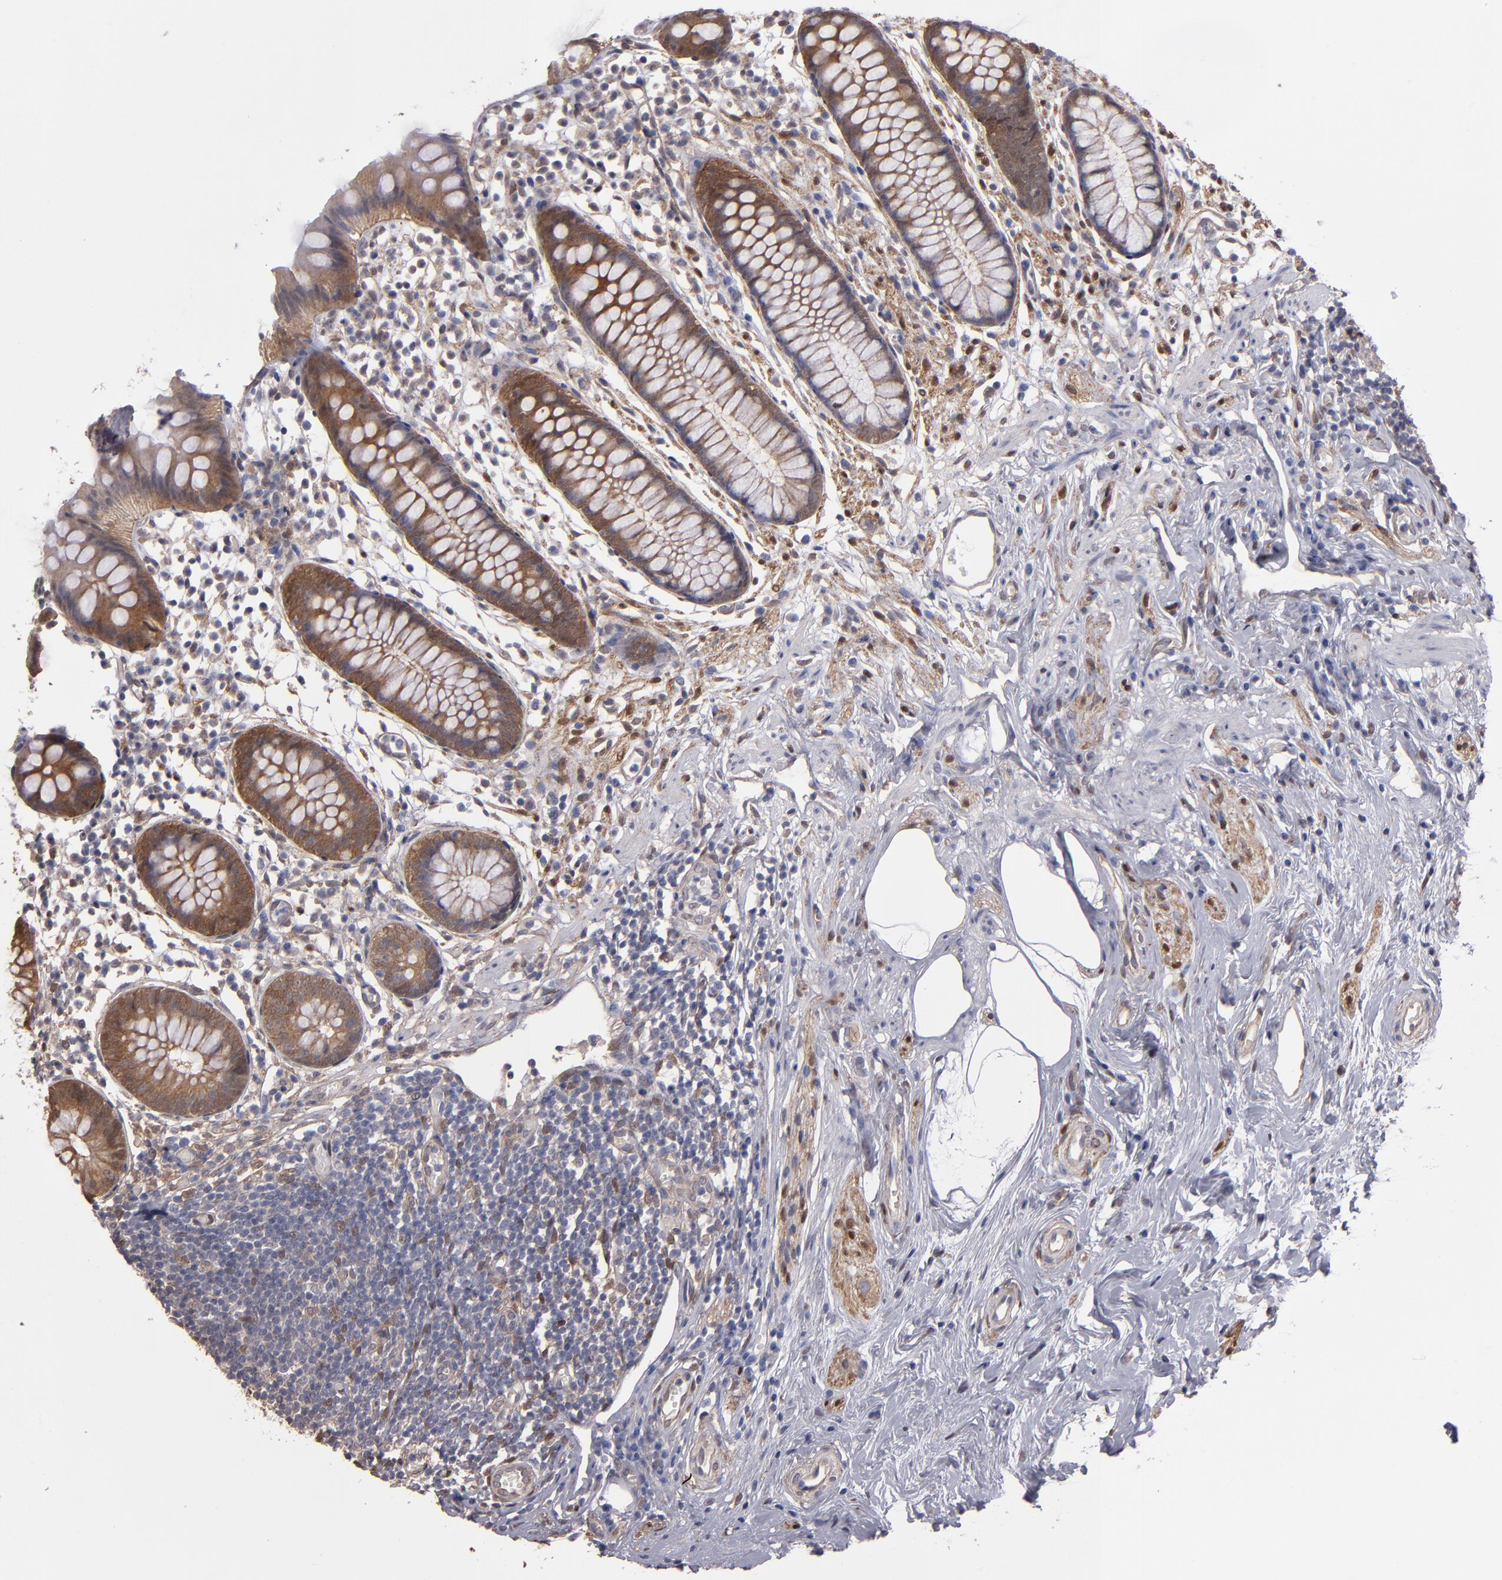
{"staining": {"intensity": "moderate", "quantity": ">75%", "location": "cytoplasmic/membranous"}, "tissue": "appendix", "cell_type": "Glandular cells", "image_type": "normal", "snomed": [{"axis": "morphology", "description": "Normal tissue, NOS"}, {"axis": "topography", "description": "Appendix"}], "caption": "IHC image of unremarkable human appendix stained for a protein (brown), which demonstrates medium levels of moderate cytoplasmic/membranous expression in approximately >75% of glandular cells.", "gene": "NDRG2", "patient": {"sex": "male", "age": 38}}